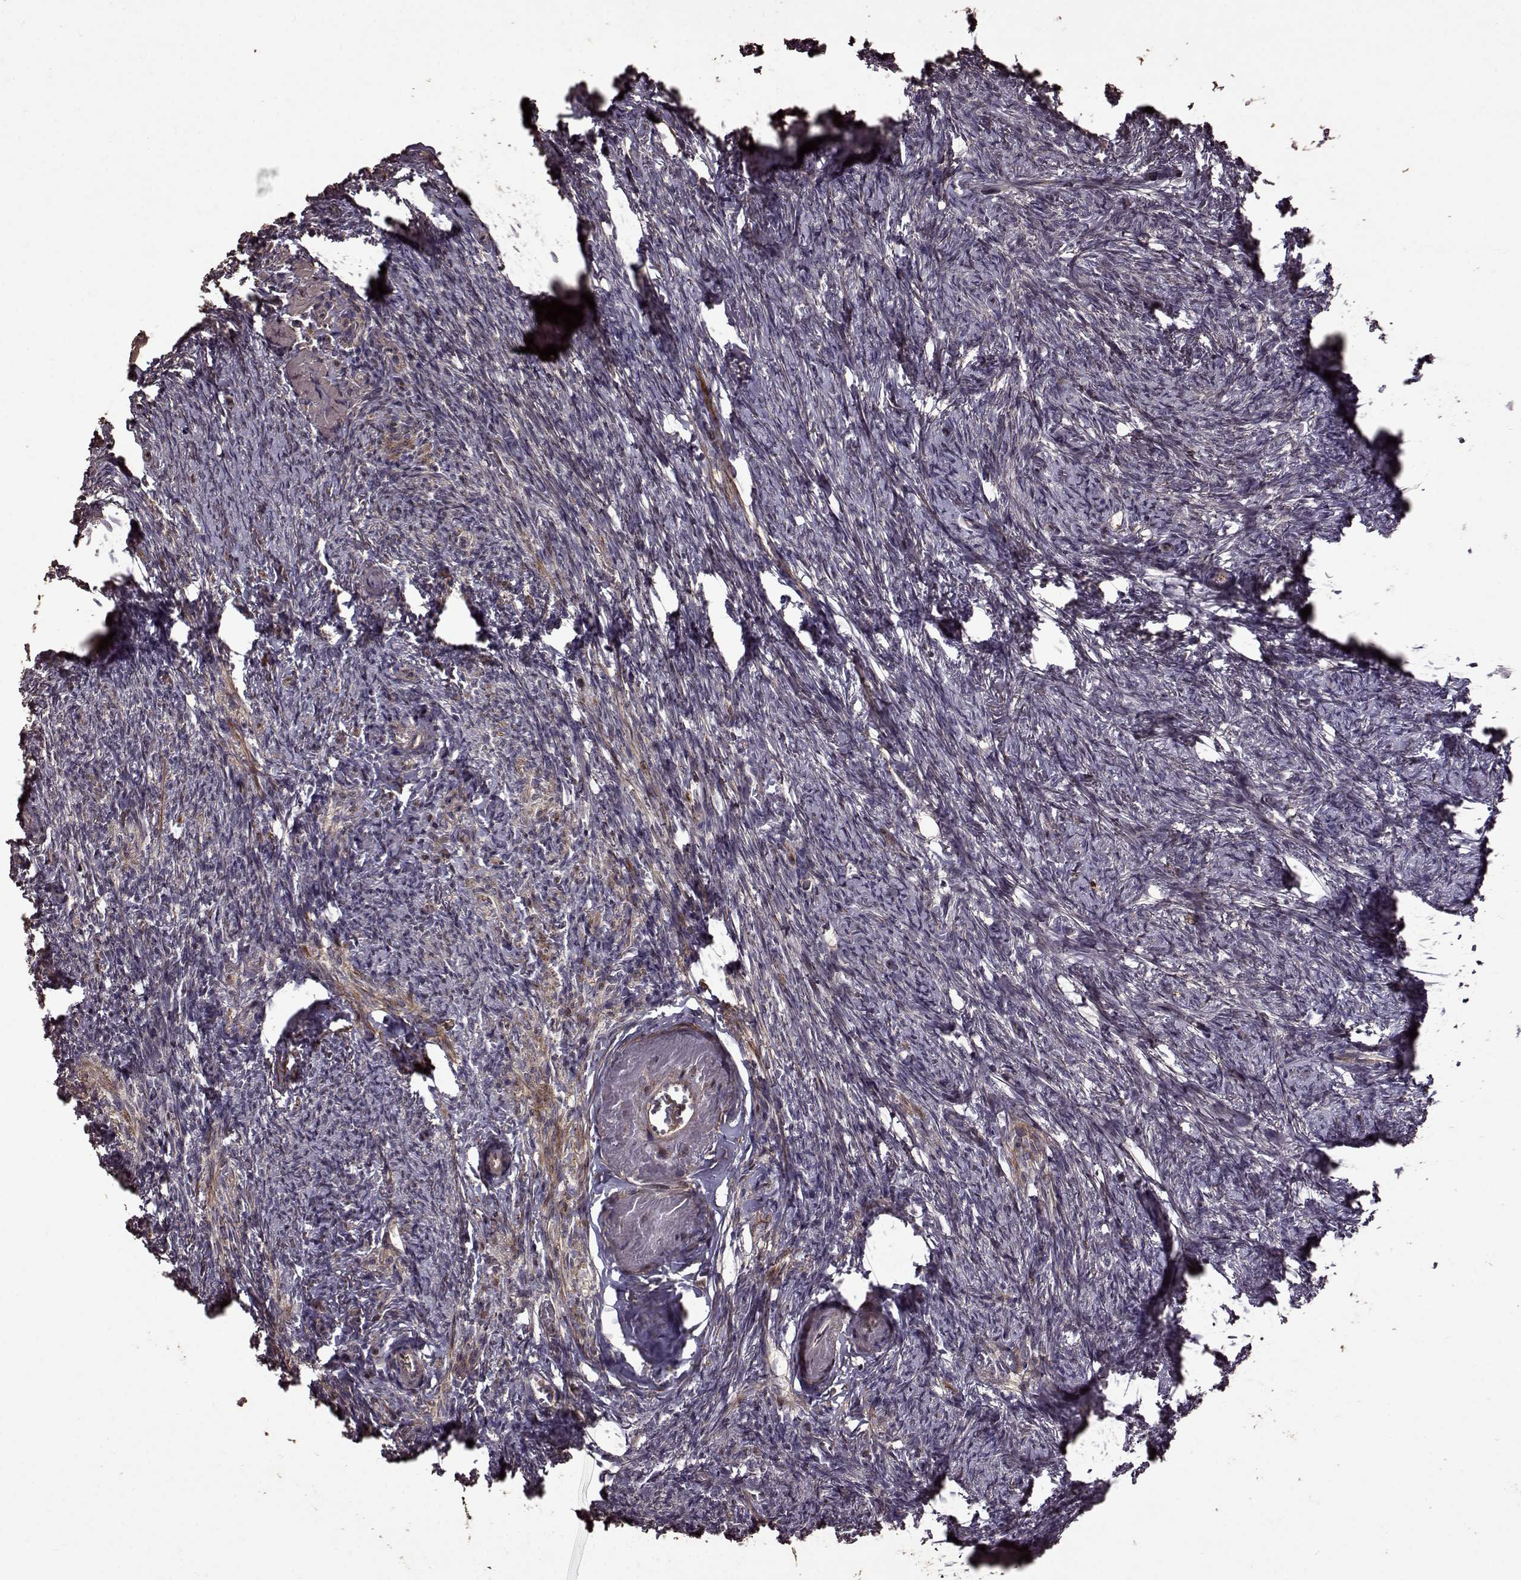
{"staining": {"intensity": "moderate", "quantity": "25%-75%", "location": "cytoplasmic/membranous"}, "tissue": "ovary", "cell_type": "Follicle cells", "image_type": "normal", "snomed": [{"axis": "morphology", "description": "Normal tissue, NOS"}, {"axis": "topography", "description": "Ovary"}], "caption": "This is an image of immunohistochemistry staining of normal ovary, which shows moderate expression in the cytoplasmic/membranous of follicle cells.", "gene": "FBXW11", "patient": {"sex": "female", "age": 72}}